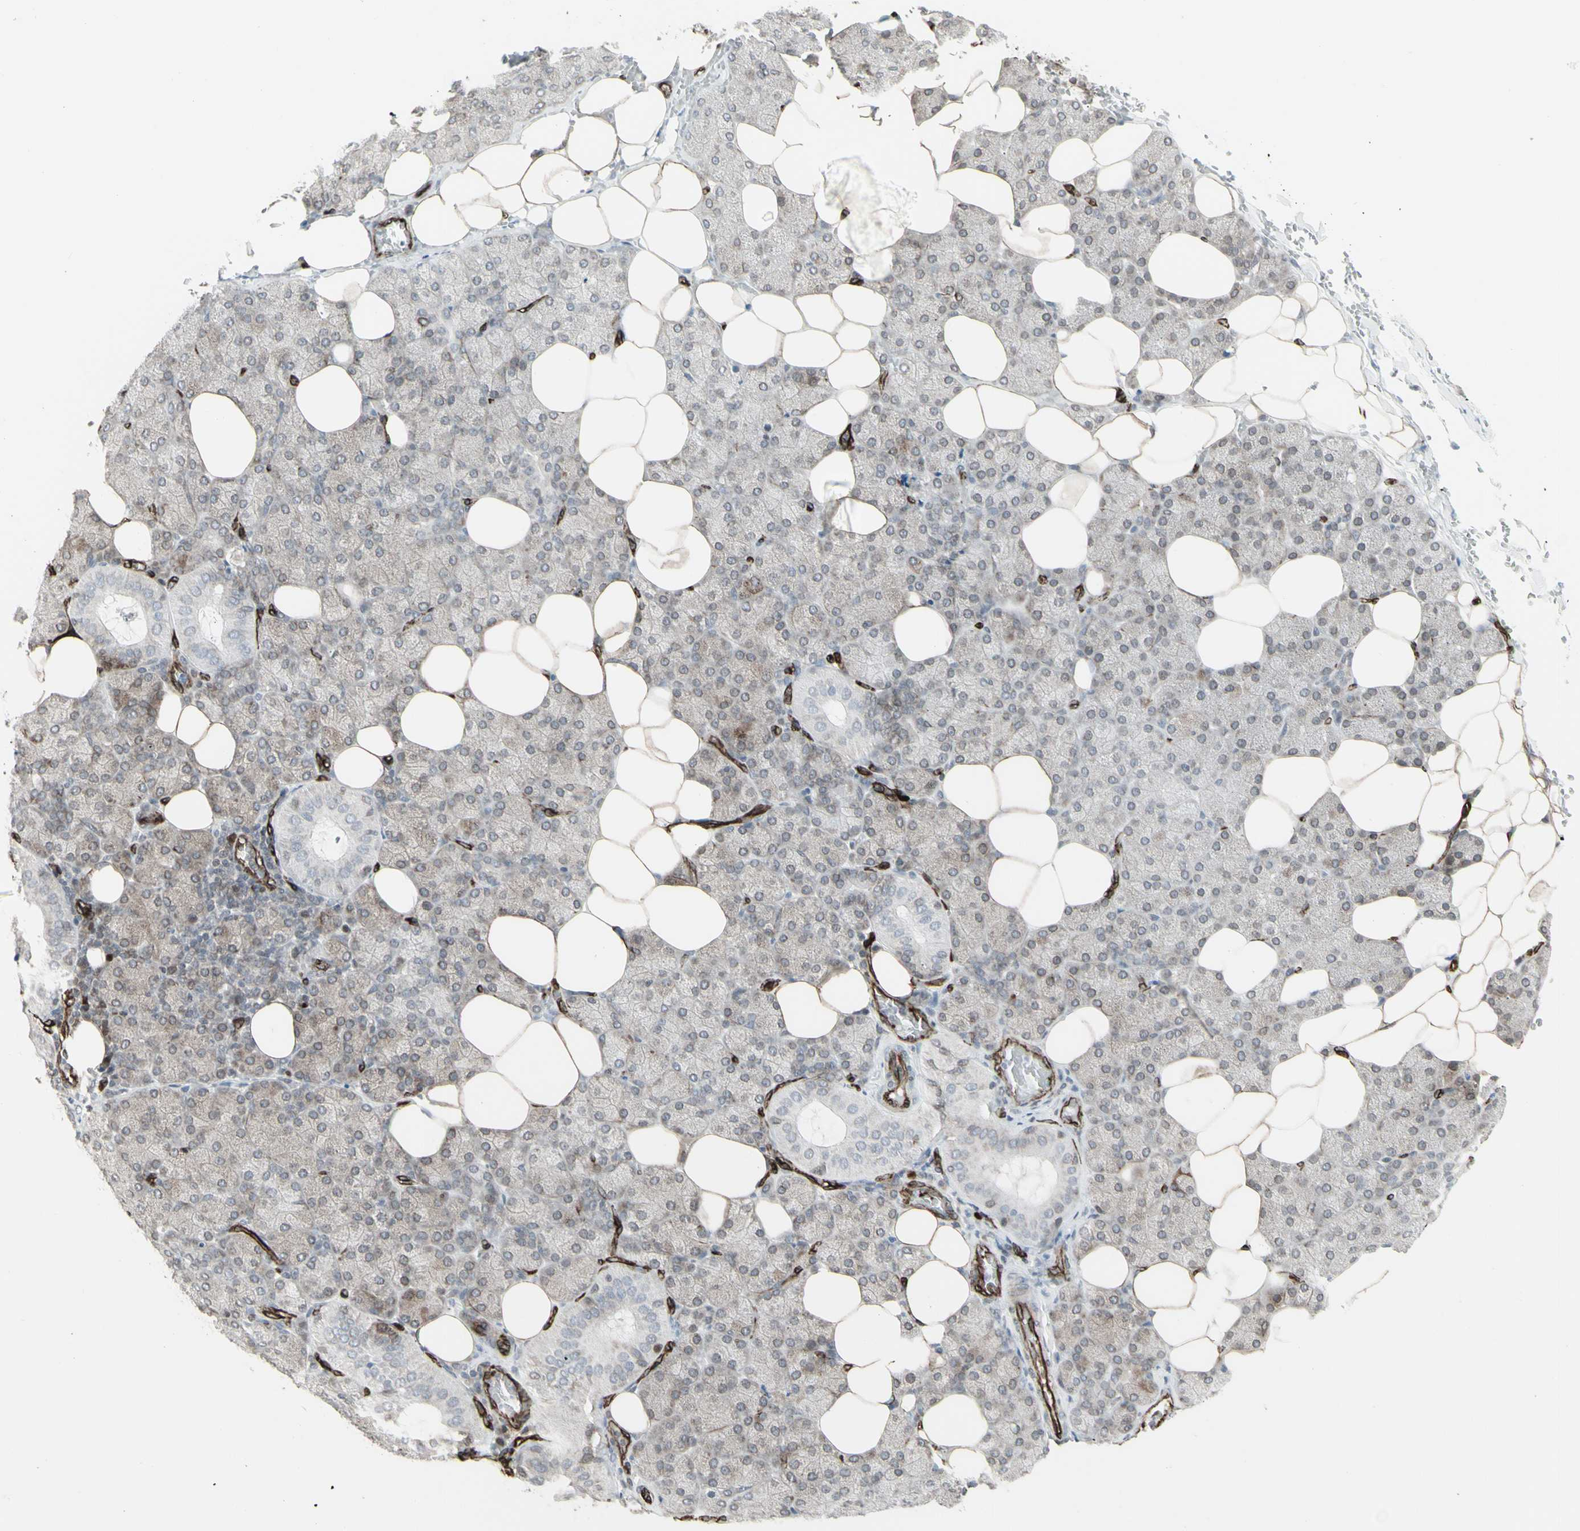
{"staining": {"intensity": "weak", "quantity": "25%-75%", "location": "cytoplasmic/membranous,nuclear"}, "tissue": "salivary gland", "cell_type": "Glandular cells", "image_type": "normal", "snomed": [{"axis": "morphology", "description": "Normal tissue, NOS"}, {"axis": "topography", "description": "Lymph node"}, {"axis": "topography", "description": "Salivary gland"}], "caption": "This photomicrograph exhibits benign salivary gland stained with immunohistochemistry to label a protein in brown. The cytoplasmic/membranous,nuclear of glandular cells show weak positivity for the protein. Nuclei are counter-stained blue.", "gene": "DTX3L", "patient": {"sex": "male", "age": 8}}